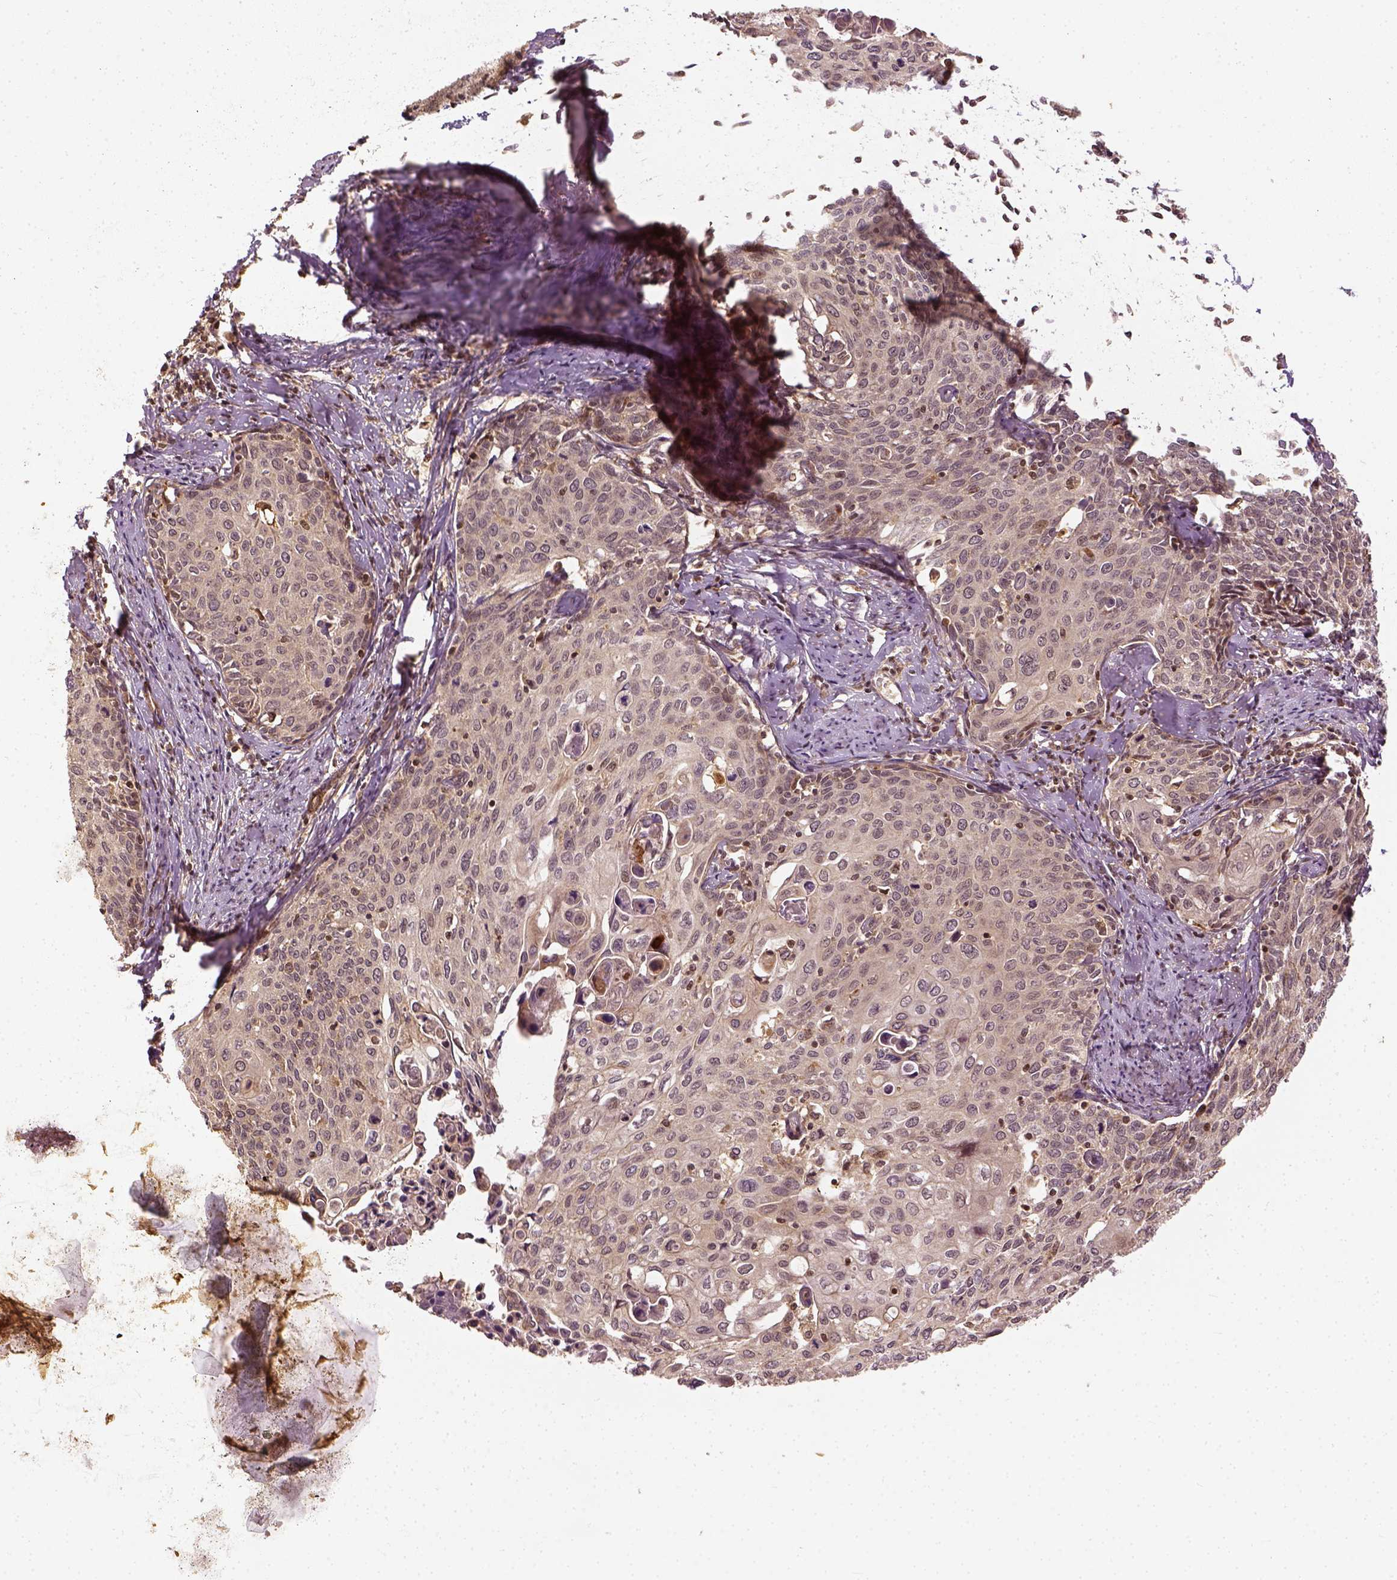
{"staining": {"intensity": "weak", "quantity": "25%-75%", "location": "cytoplasmic/membranous"}, "tissue": "cervical cancer", "cell_type": "Tumor cells", "image_type": "cancer", "snomed": [{"axis": "morphology", "description": "Squamous cell carcinoma, NOS"}, {"axis": "topography", "description": "Cervix"}], "caption": "Tumor cells reveal low levels of weak cytoplasmic/membranous expression in about 25%-75% of cells in cervical cancer (squamous cell carcinoma). (Brightfield microscopy of DAB IHC at high magnification).", "gene": "VEGFA", "patient": {"sex": "female", "age": 62}}